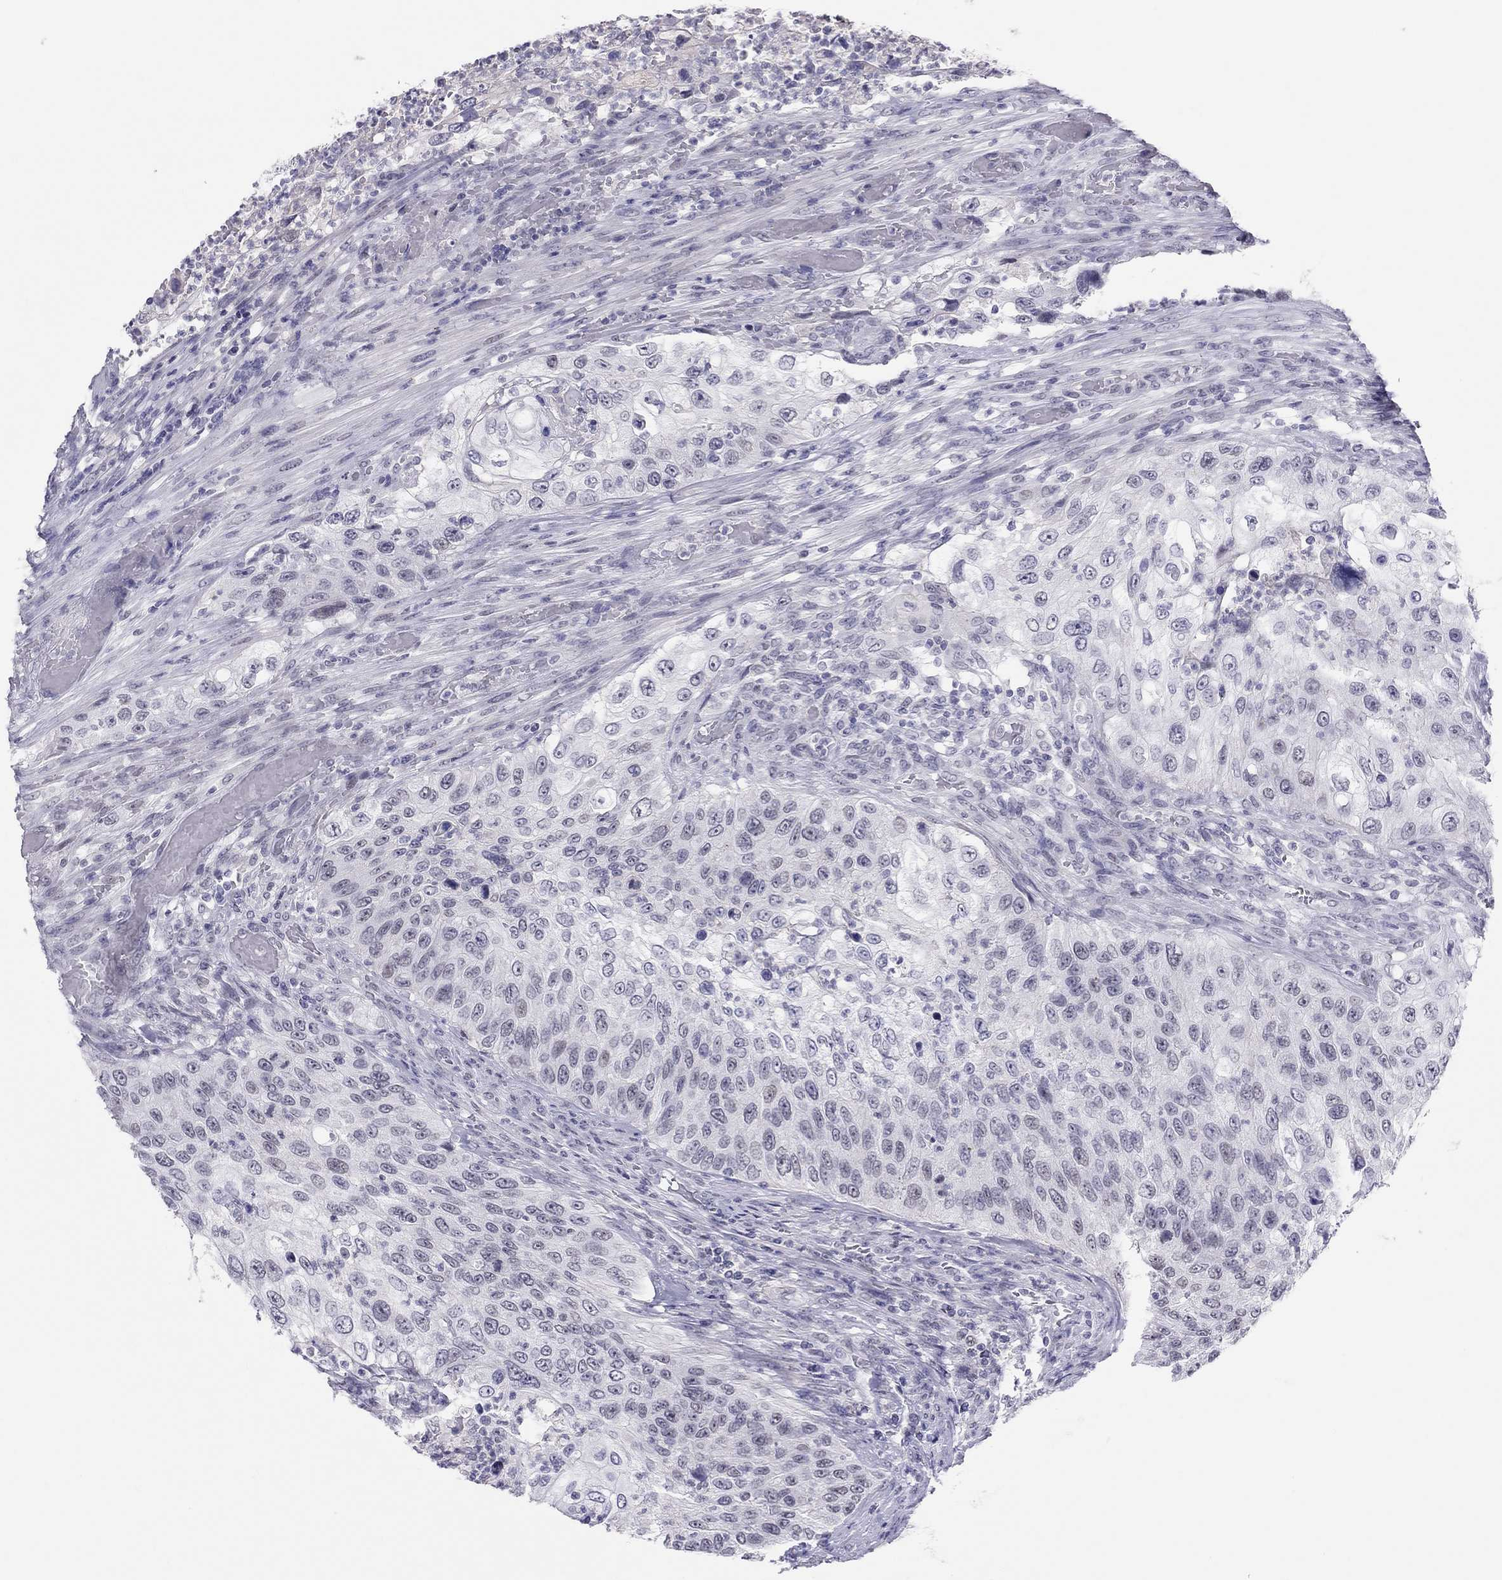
{"staining": {"intensity": "negative", "quantity": "none", "location": "none"}, "tissue": "urothelial cancer", "cell_type": "Tumor cells", "image_type": "cancer", "snomed": [{"axis": "morphology", "description": "Urothelial carcinoma, High grade"}, {"axis": "topography", "description": "Urinary bladder"}], "caption": "This is a histopathology image of immunohistochemistry (IHC) staining of high-grade urothelial carcinoma, which shows no staining in tumor cells.", "gene": "JHY", "patient": {"sex": "female", "age": 60}}